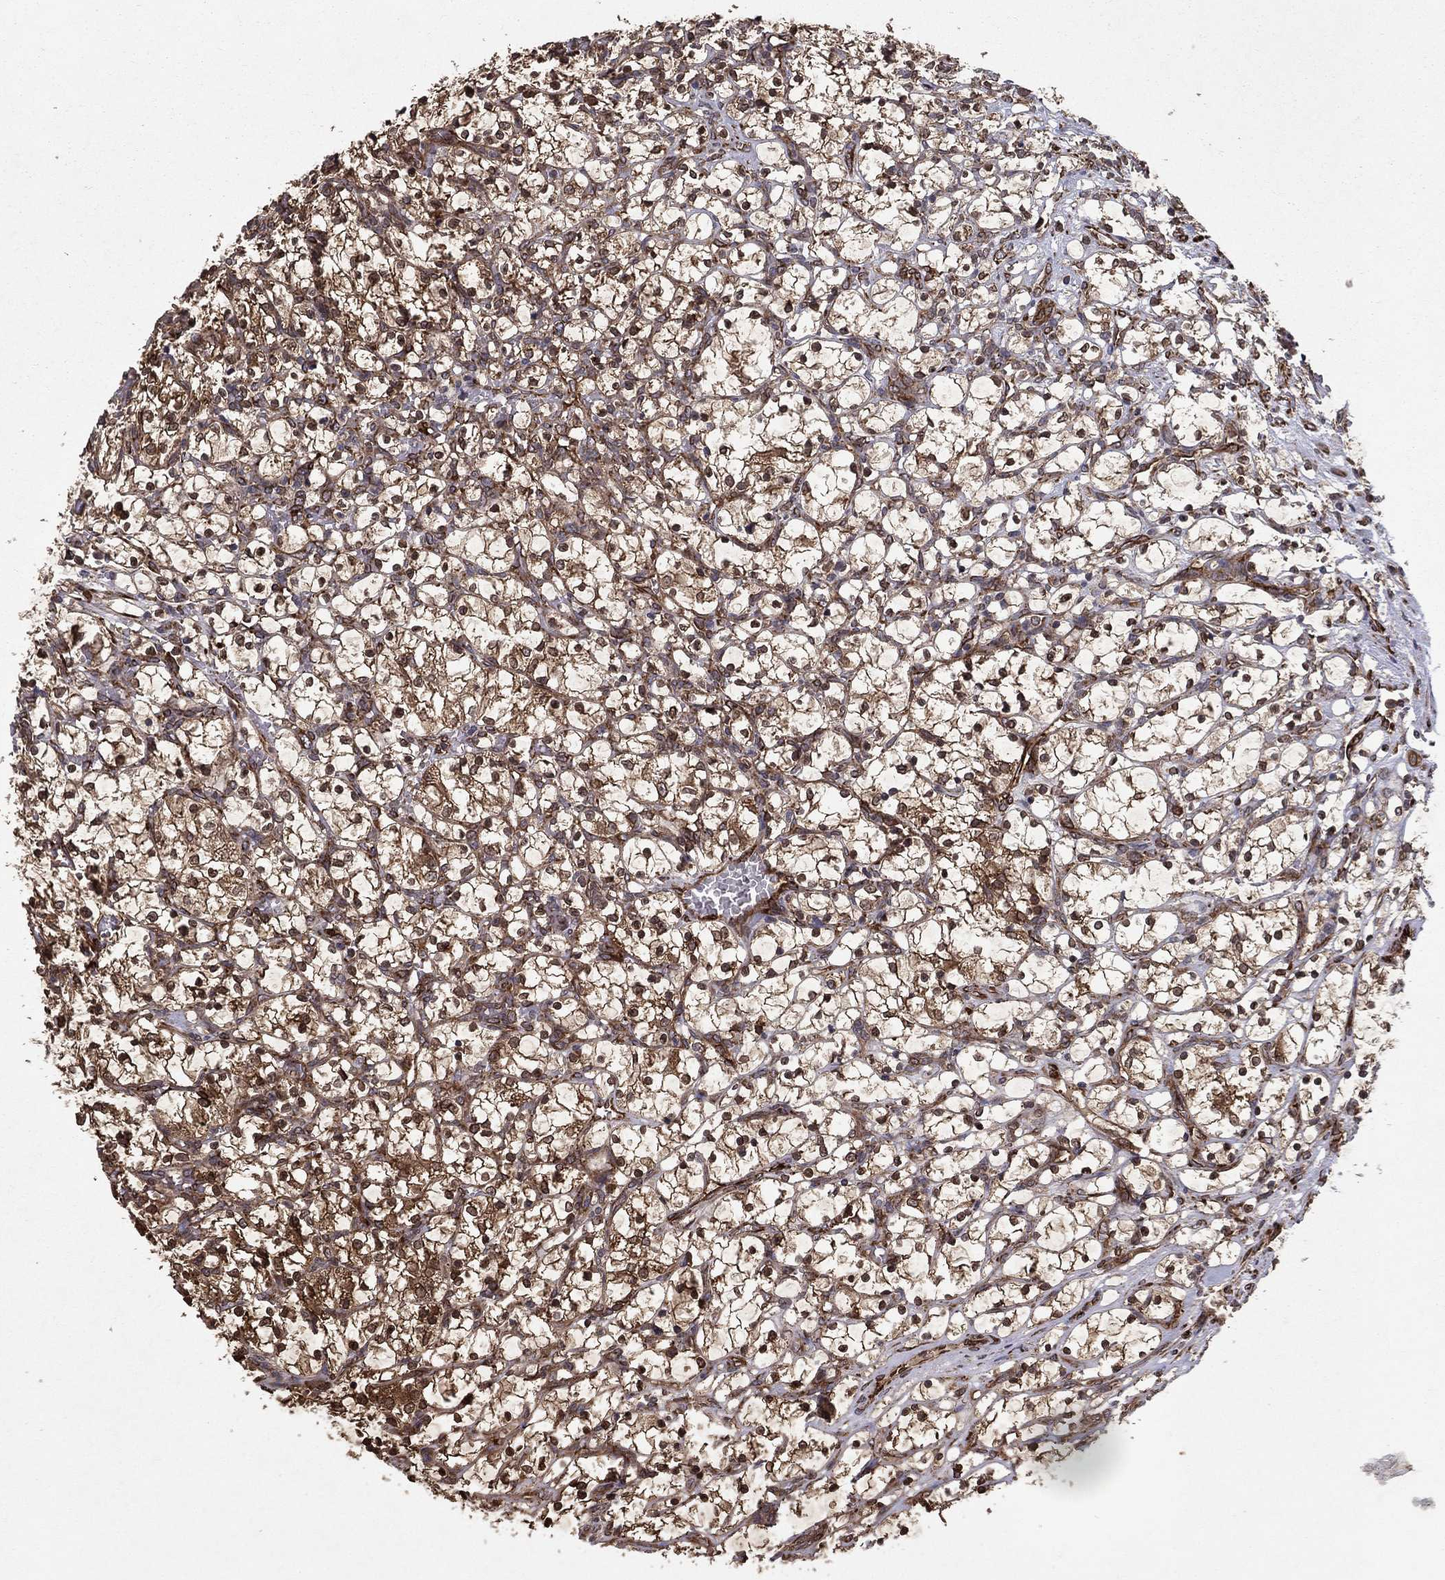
{"staining": {"intensity": "strong", "quantity": ">75%", "location": "cytoplasmic/membranous"}, "tissue": "renal cancer", "cell_type": "Tumor cells", "image_type": "cancer", "snomed": [{"axis": "morphology", "description": "Adenocarcinoma, NOS"}, {"axis": "topography", "description": "Kidney"}], "caption": "Strong cytoplasmic/membranous expression is present in approximately >75% of tumor cells in renal cancer.", "gene": "CERS2", "patient": {"sex": "female", "age": 69}}